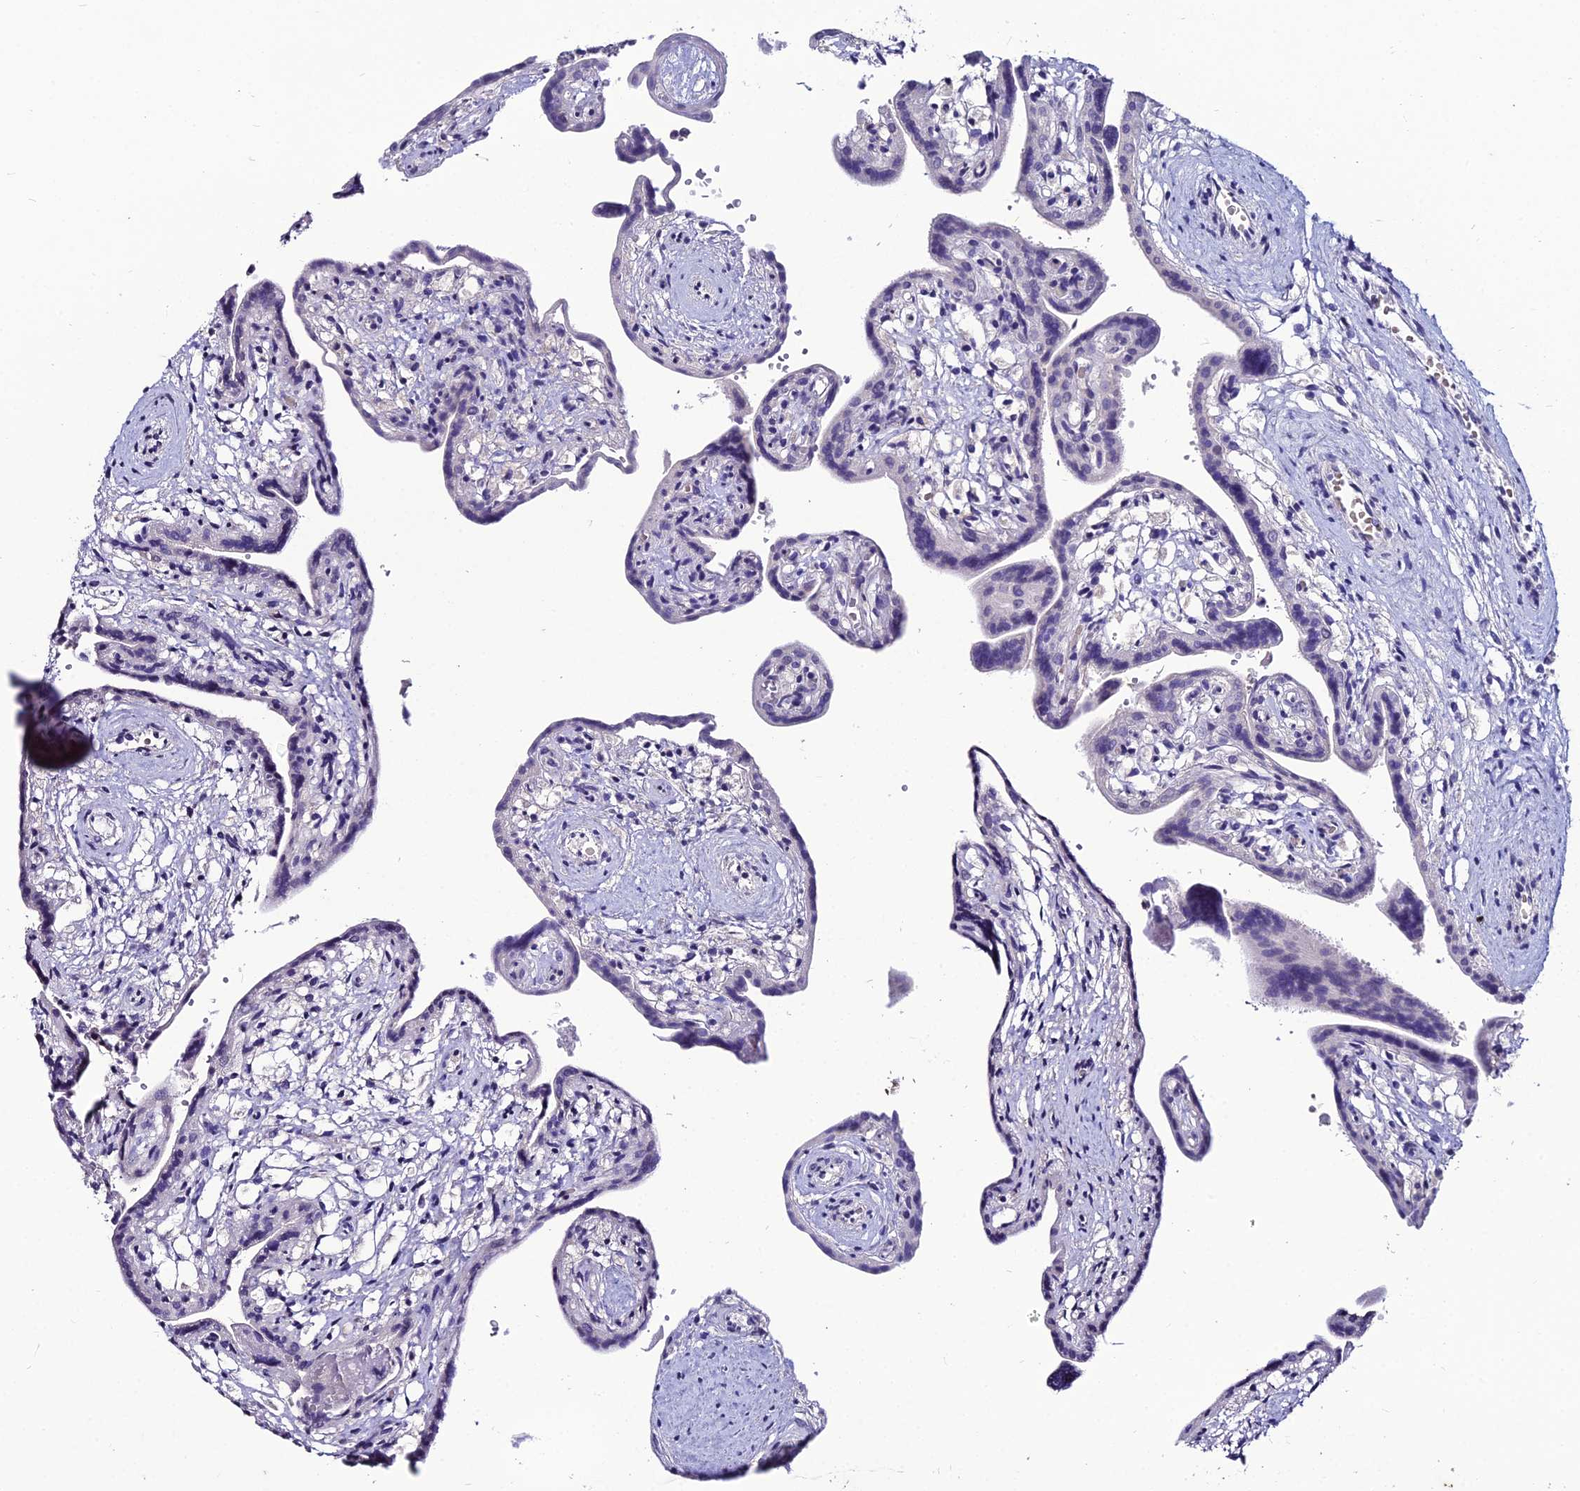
{"staining": {"intensity": "negative", "quantity": "none", "location": "none"}, "tissue": "placenta", "cell_type": "Trophoblastic cells", "image_type": "normal", "snomed": [{"axis": "morphology", "description": "Normal tissue, NOS"}, {"axis": "topography", "description": "Placenta"}], "caption": "There is no significant positivity in trophoblastic cells of placenta. (DAB IHC with hematoxylin counter stain).", "gene": "LGALS7", "patient": {"sex": "female", "age": 37}}